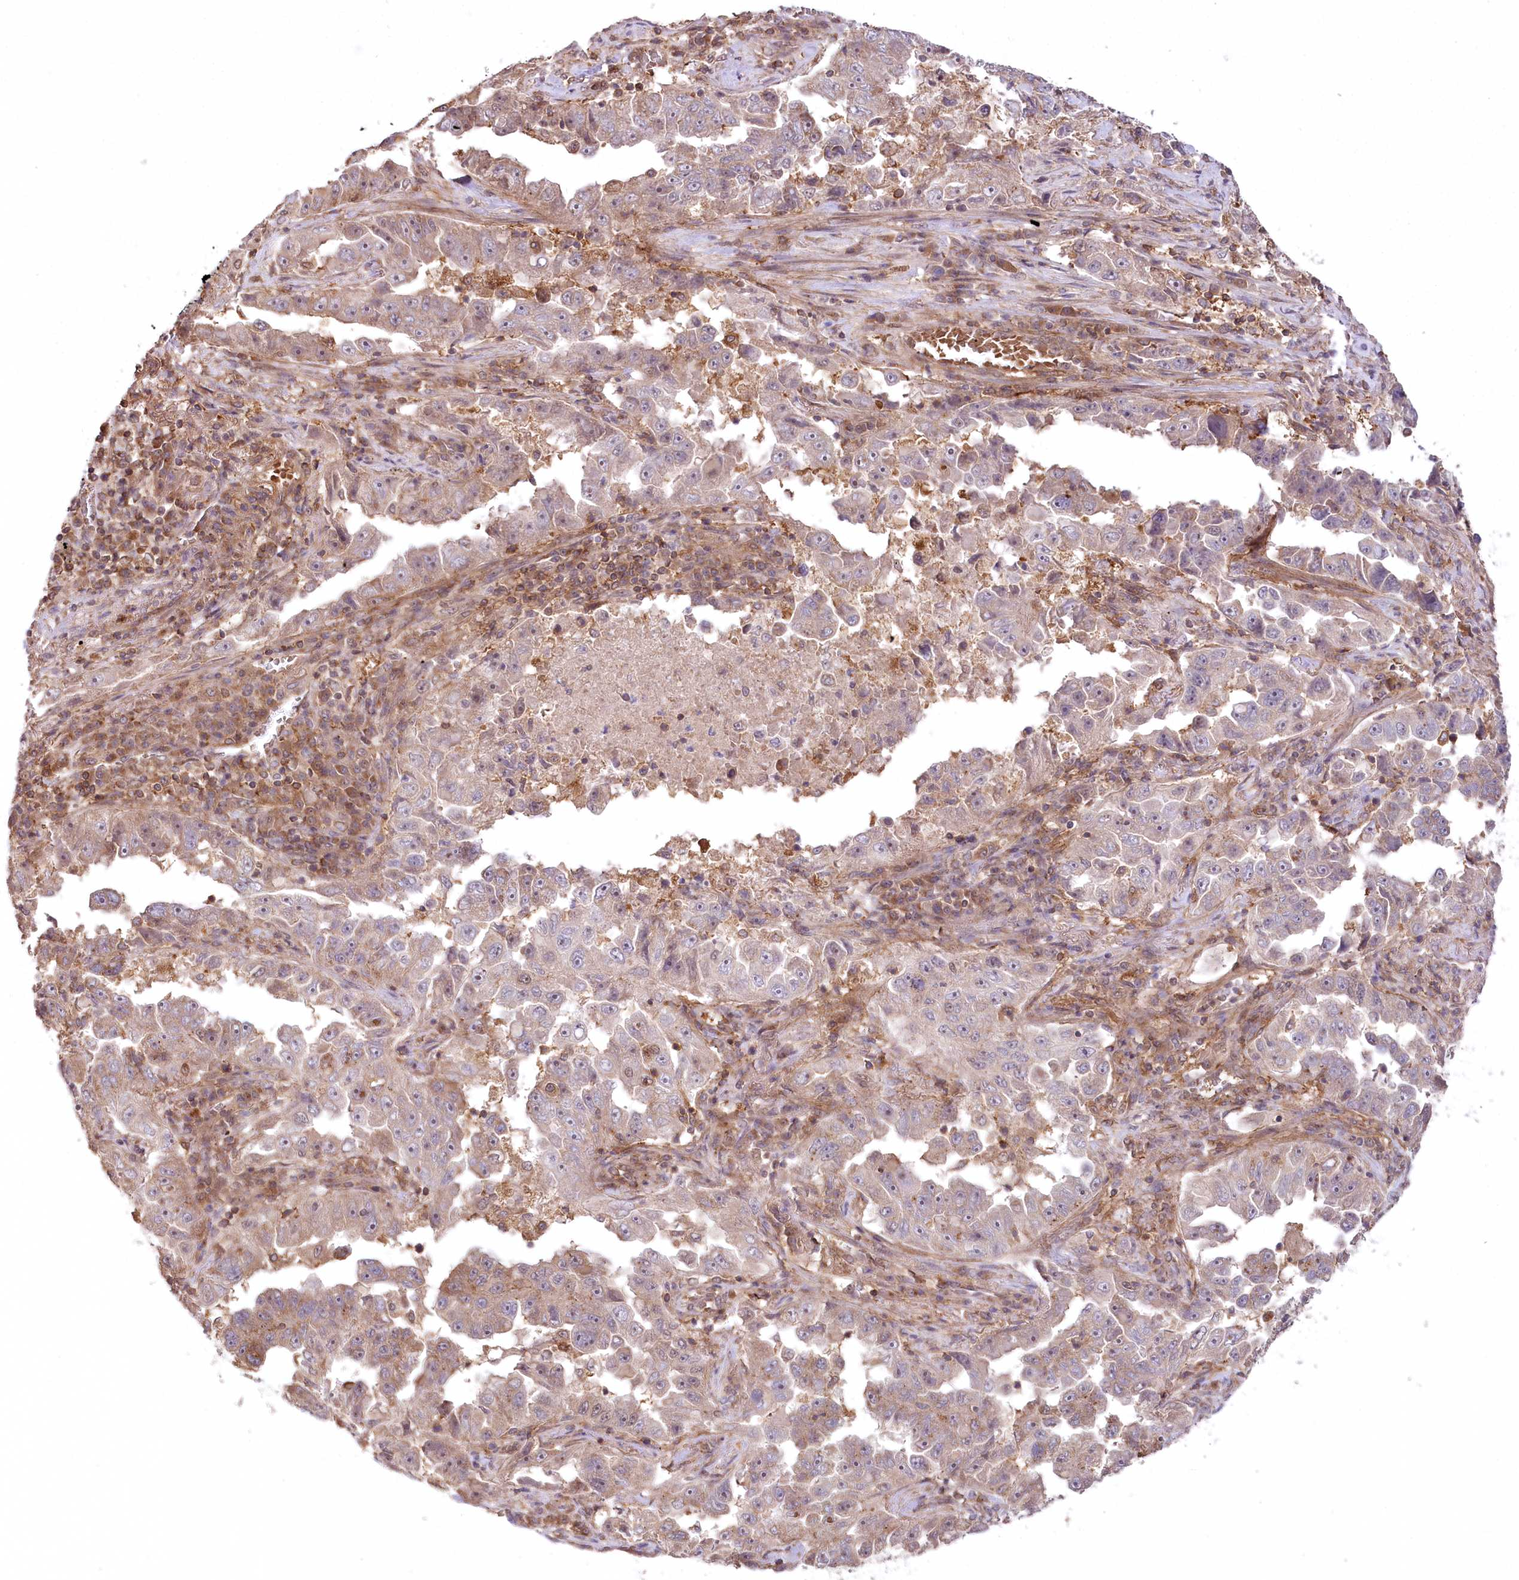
{"staining": {"intensity": "weak", "quantity": "<25%", "location": "cytoplasmic/membranous"}, "tissue": "lung cancer", "cell_type": "Tumor cells", "image_type": "cancer", "snomed": [{"axis": "morphology", "description": "Adenocarcinoma, NOS"}, {"axis": "topography", "description": "Lung"}], "caption": "Image shows no protein staining in tumor cells of lung adenocarcinoma tissue.", "gene": "CCDC91", "patient": {"sex": "female", "age": 51}}